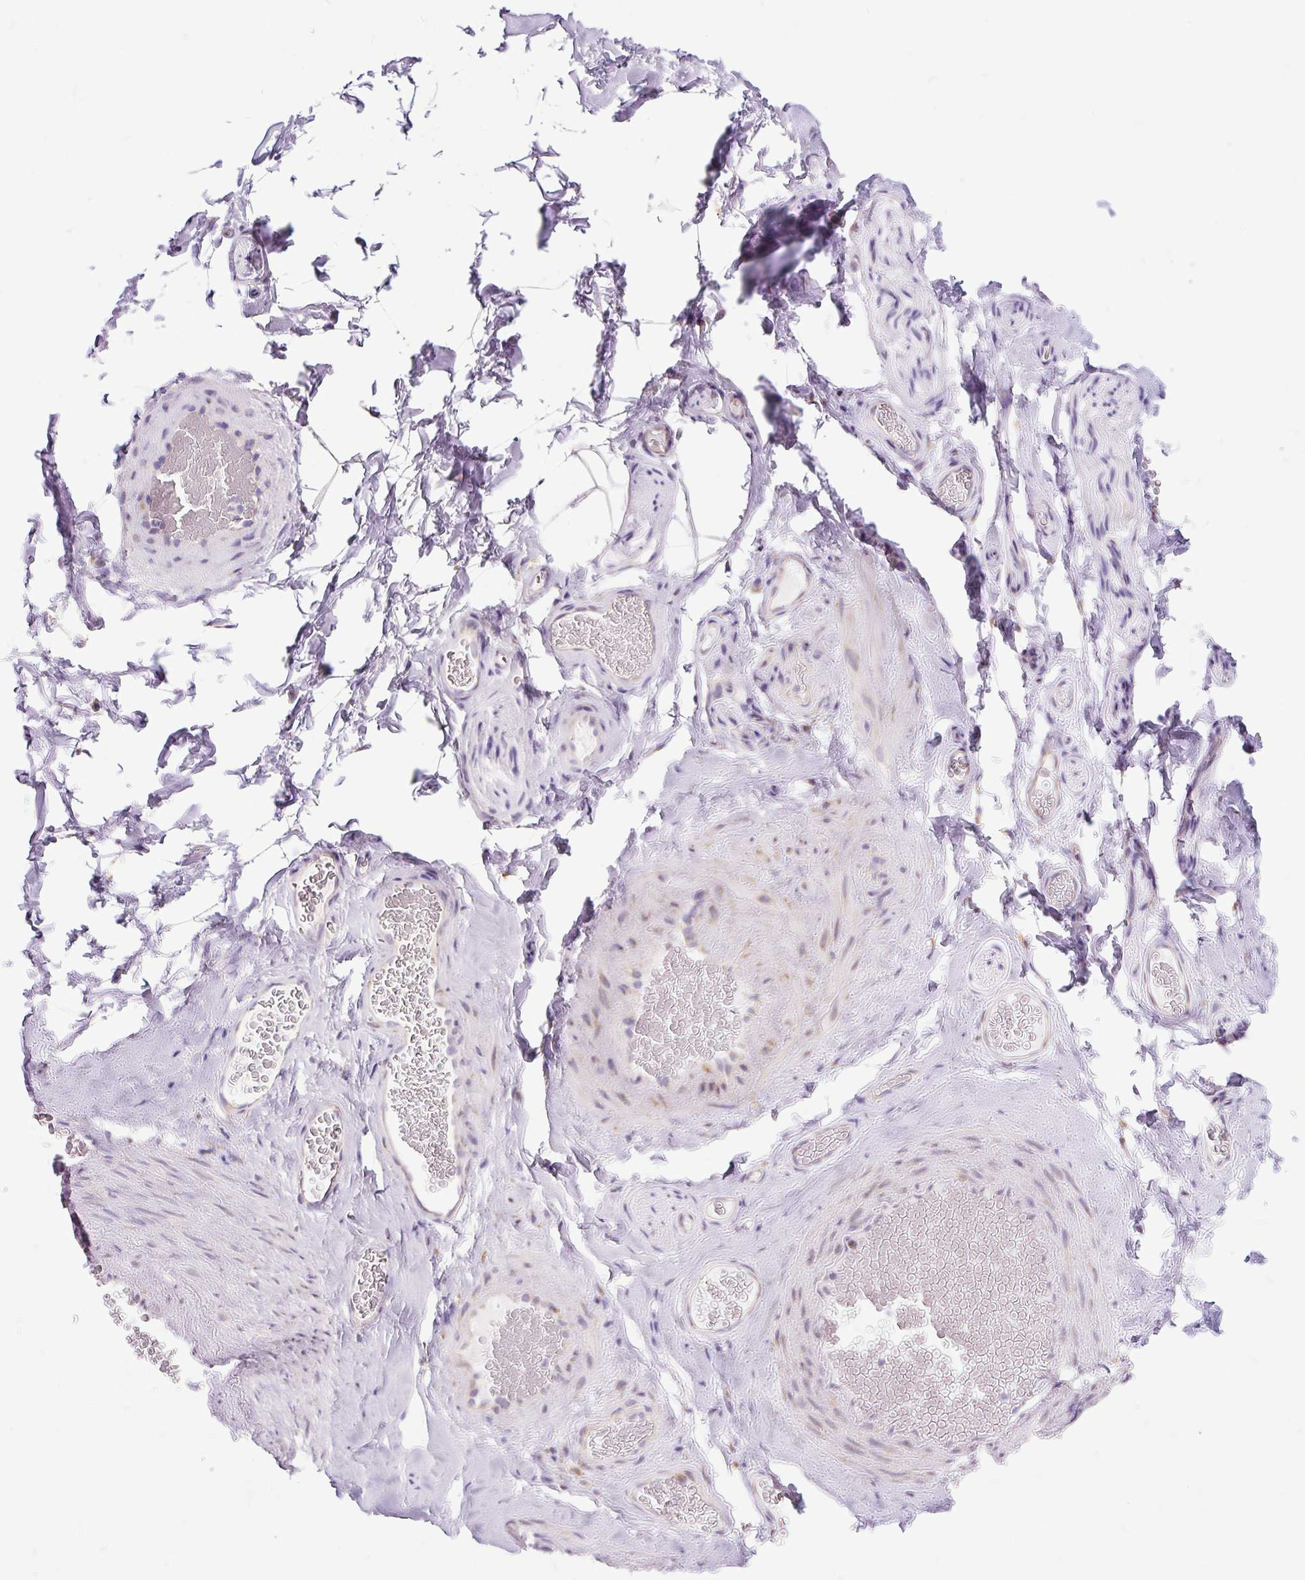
{"staining": {"intensity": "negative", "quantity": "none", "location": "none"}, "tissue": "adipose tissue", "cell_type": "Adipocytes", "image_type": "normal", "snomed": [{"axis": "morphology", "description": "Normal tissue, NOS"}, {"axis": "topography", "description": "Vascular tissue"}, {"axis": "topography", "description": "Peripheral nerve tissue"}], "caption": "This is an IHC image of unremarkable adipose tissue. There is no expression in adipocytes.", "gene": "DDOST", "patient": {"sex": "male", "age": 41}}